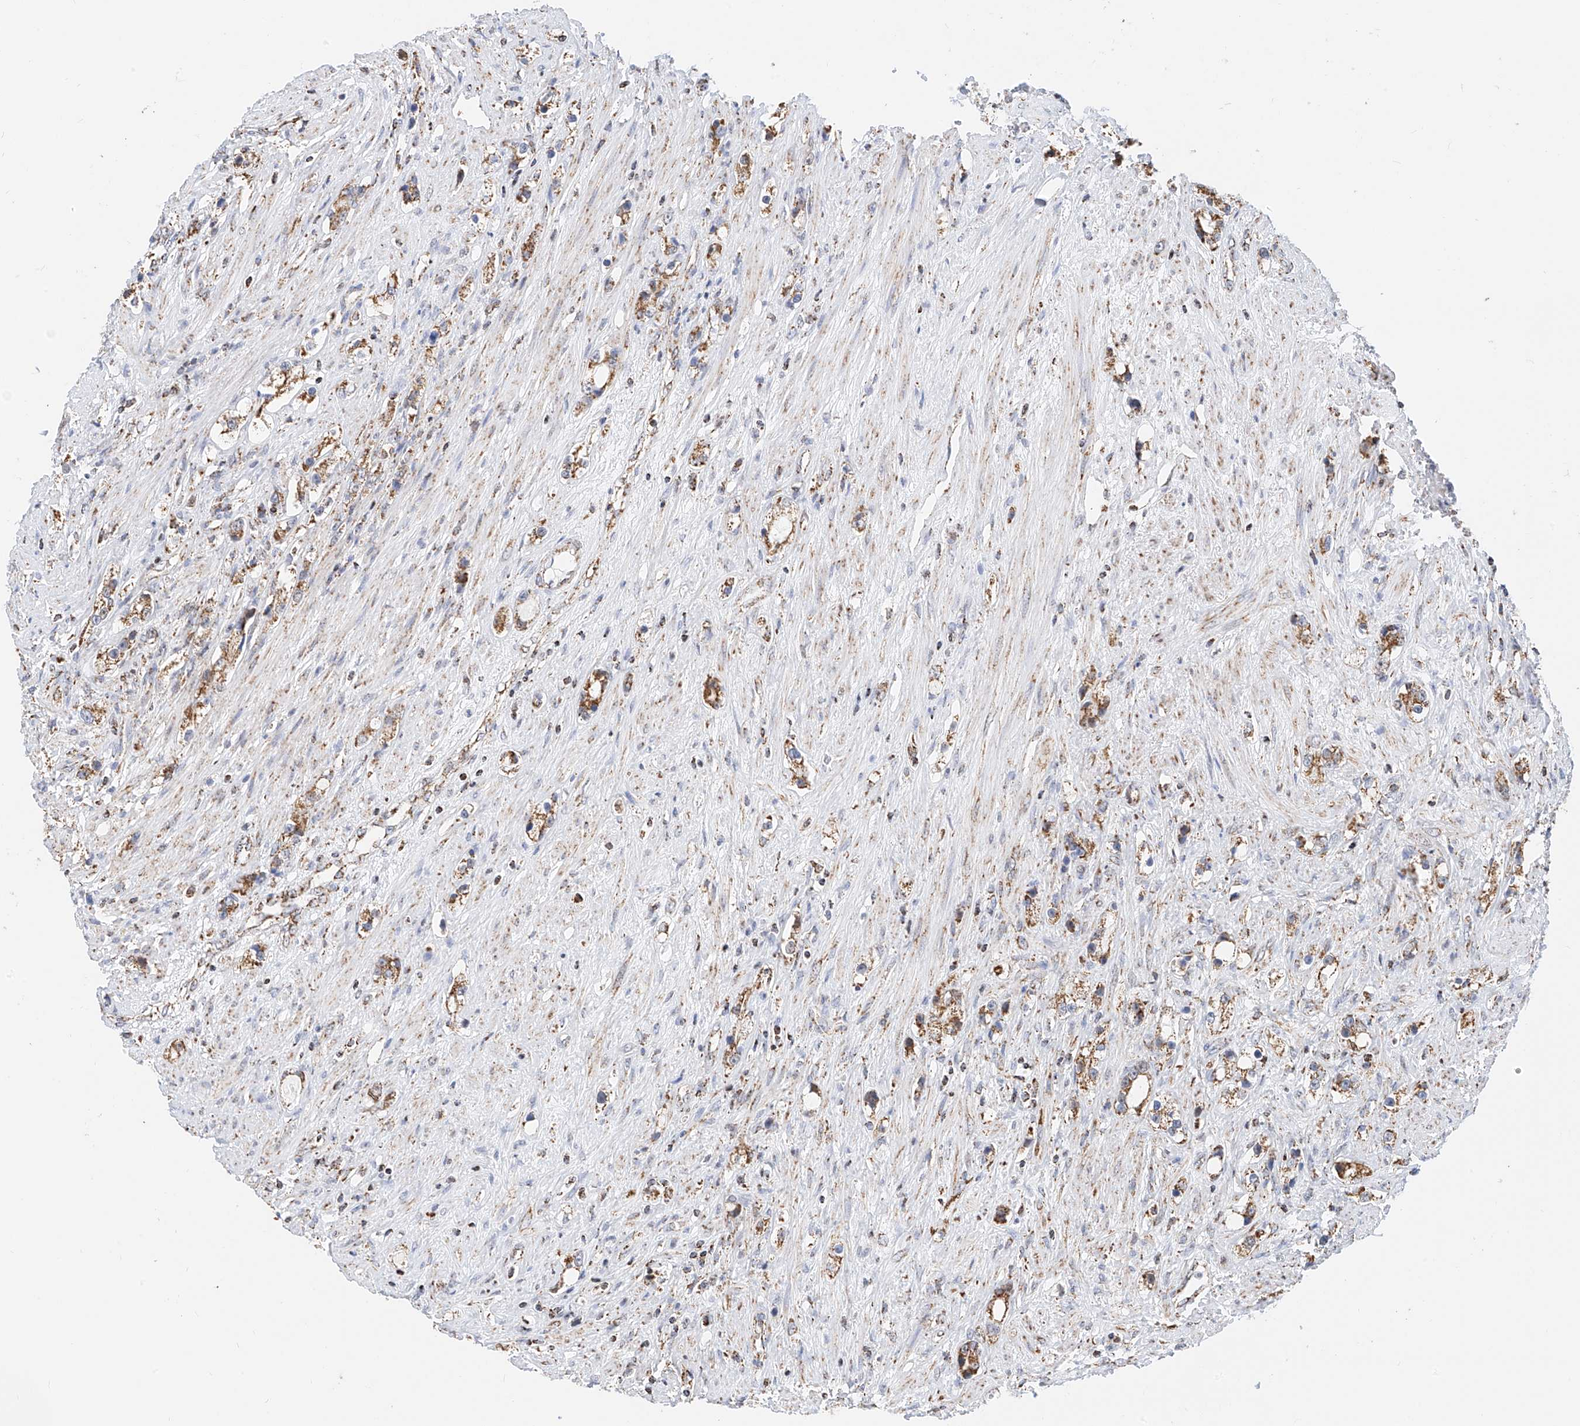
{"staining": {"intensity": "moderate", "quantity": ">75%", "location": "cytoplasmic/membranous"}, "tissue": "prostate cancer", "cell_type": "Tumor cells", "image_type": "cancer", "snomed": [{"axis": "morphology", "description": "Adenocarcinoma, High grade"}, {"axis": "topography", "description": "Prostate"}], "caption": "Tumor cells display medium levels of moderate cytoplasmic/membranous staining in approximately >75% of cells in human prostate adenocarcinoma (high-grade).", "gene": "NALCN", "patient": {"sex": "male", "age": 63}}